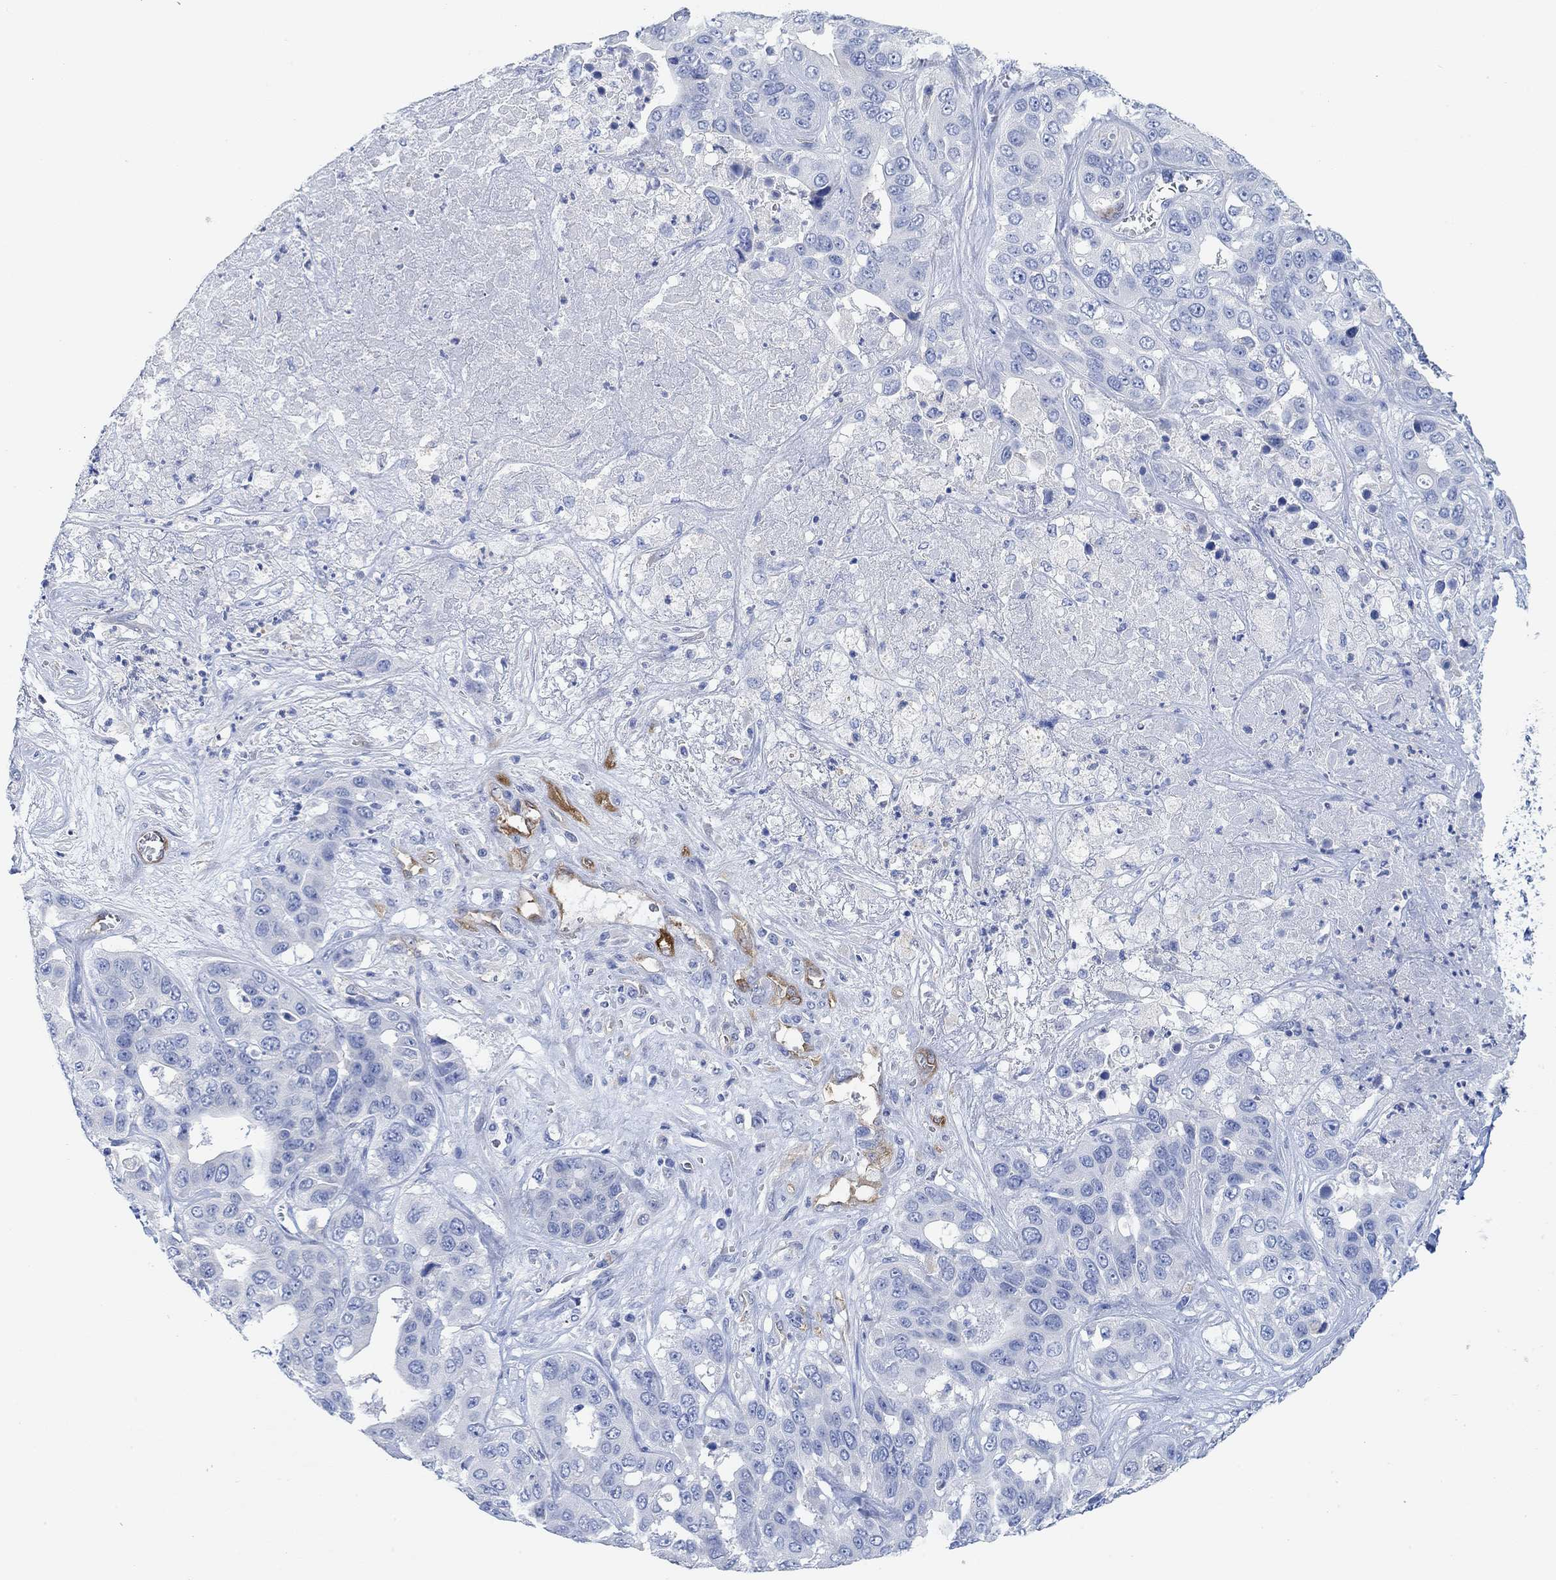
{"staining": {"intensity": "negative", "quantity": "none", "location": "none"}, "tissue": "liver cancer", "cell_type": "Tumor cells", "image_type": "cancer", "snomed": [{"axis": "morphology", "description": "Cholangiocarcinoma"}, {"axis": "topography", "description": "Liver"}], "caption": "Immunohistochemistry of human liver cancer displays no expression in tumor cells.", "gene": "VAT1L", "patient": {"sex": "female", "age": 52}}